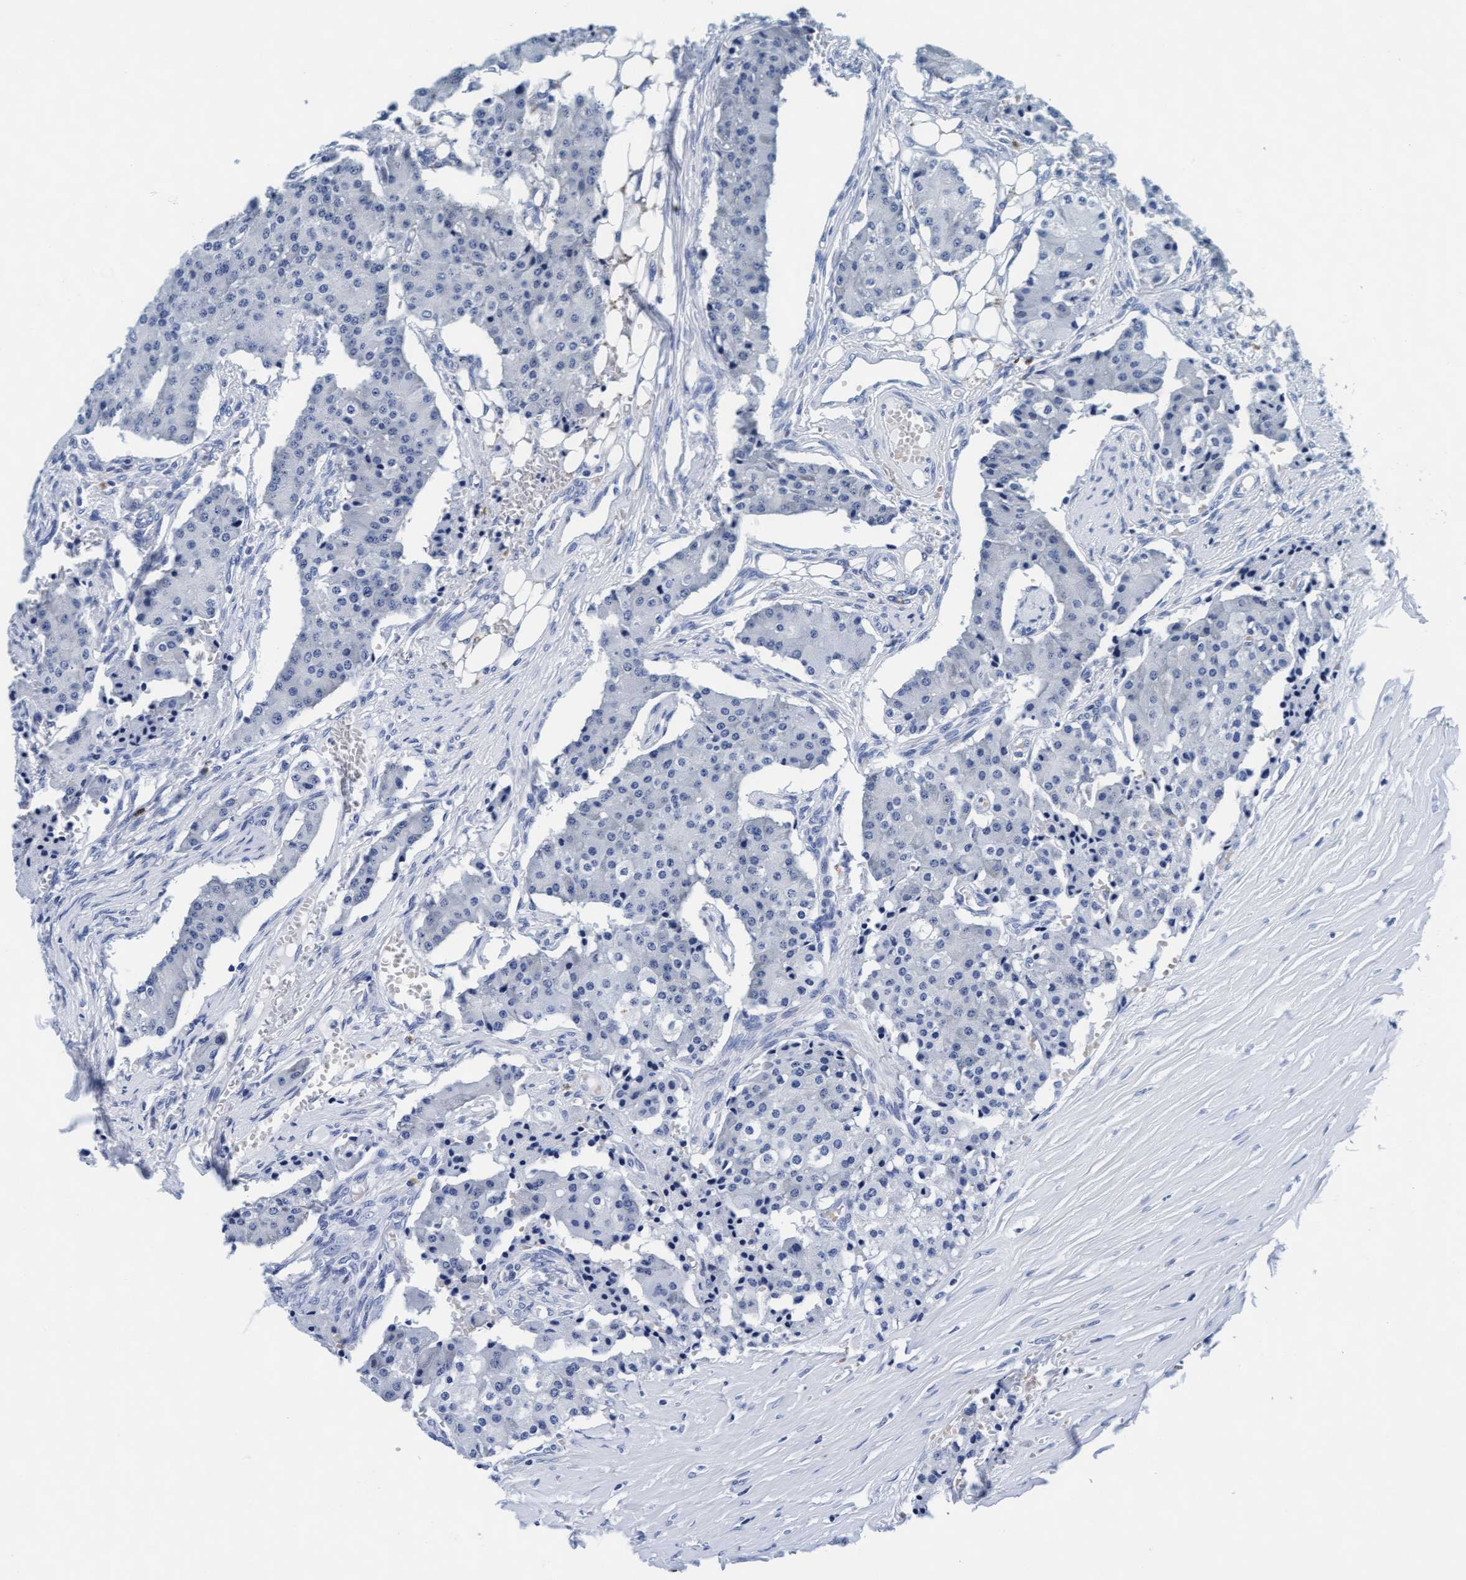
{"staining": {"intensity": "negative", "quantity": "none", "location": "none"}, "tissue": "carcinoid", "cell_type": "Tumor cells", "image_type": "cancer", "snomed": [{"axis": "morphology", "description": "Carcinoid, malignant, NOS"}, {"axis": "topography", "description": "Colon"}], "caption": "Image shows no protein positivity in tumor cells of carcinoid (malignant) tissue.", "gene": "ARSG", "patient": {"sex": "female", "age": 52}}